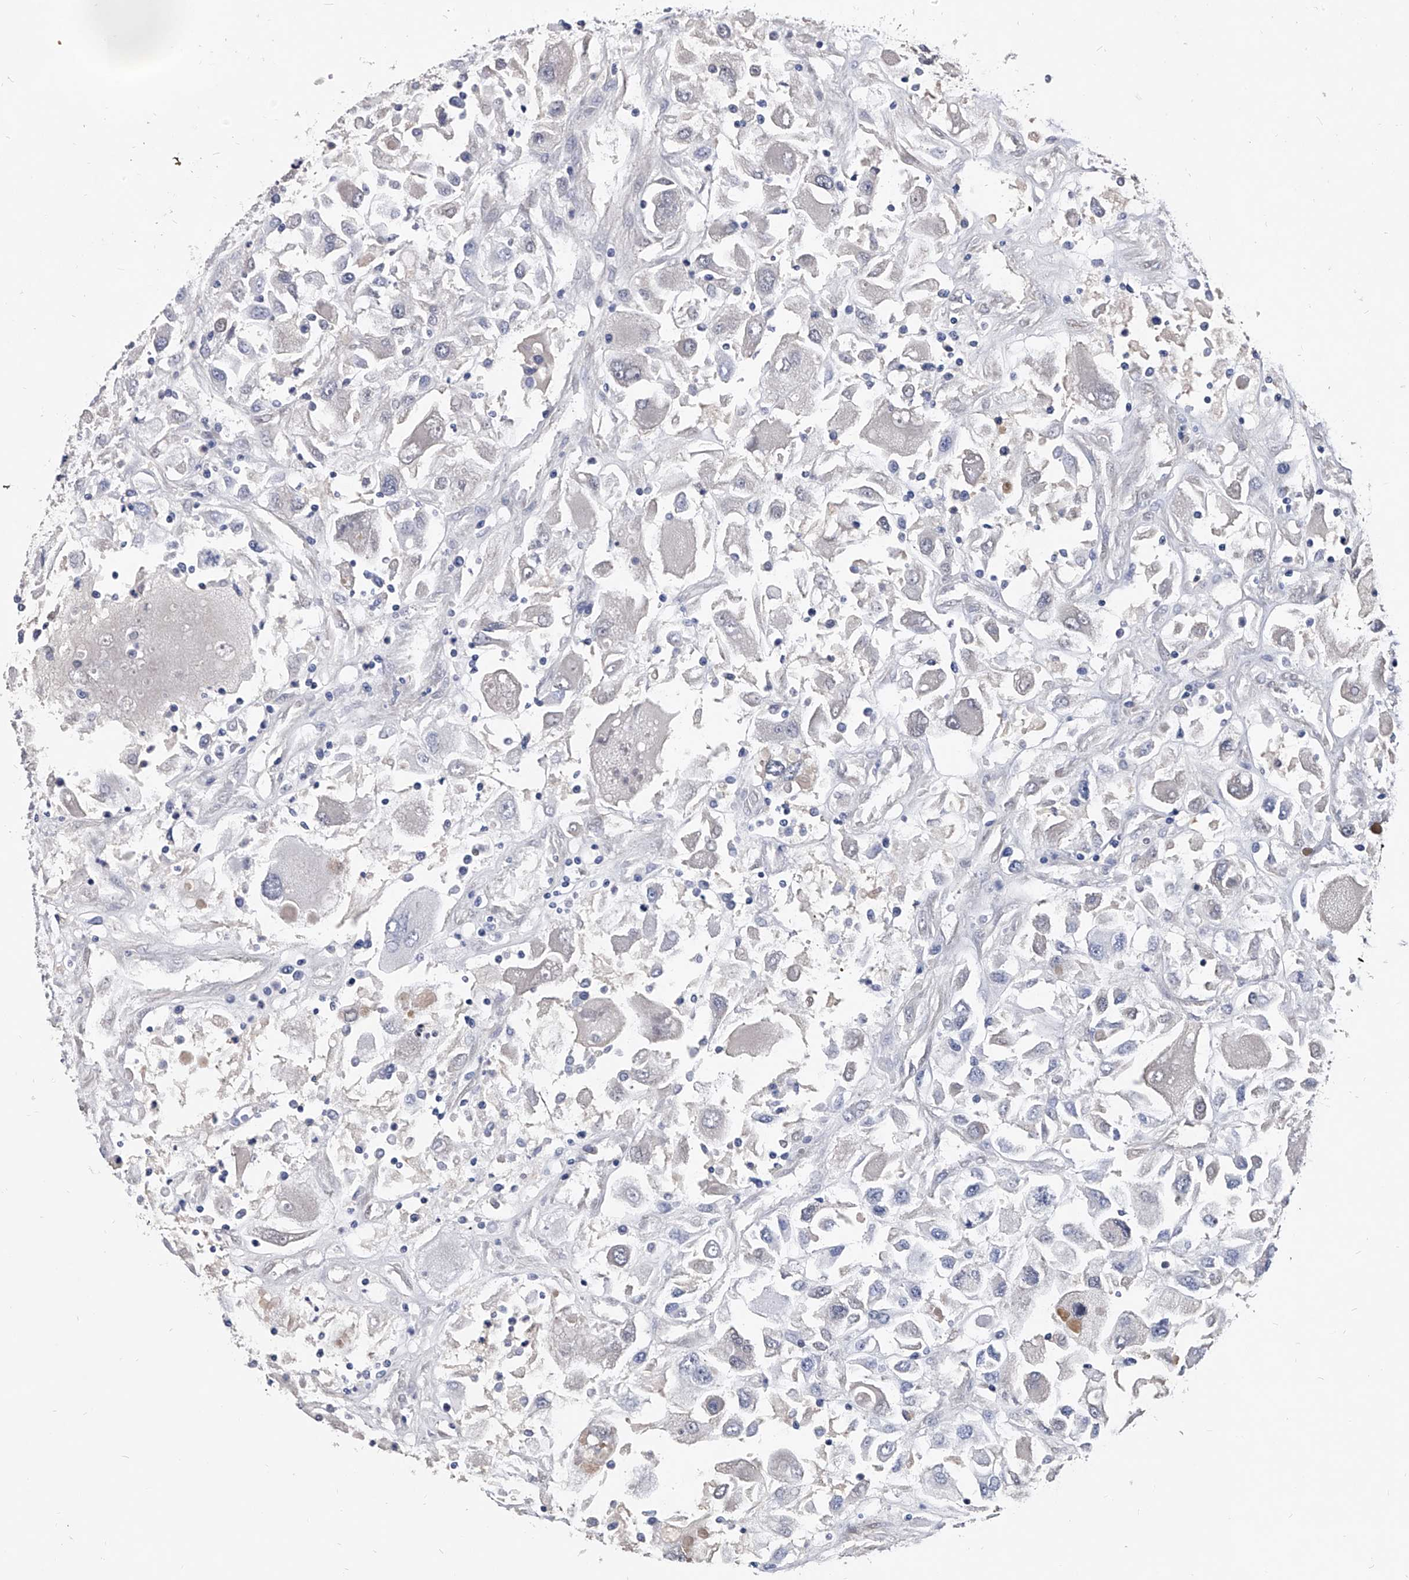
{"staining": {"intensity": "negative", "quantity": "none", "location": "none"}, "tissue": "renal cancer", "cell_type": "Tumor cells", "image_type": "cancer", "snomed": [{"axis": "morphology", "description": "Adenocarcinoma, NOS"}, {"axis": "topography", "description": "Kidney"}], "caption": "A high-resolution micrograph shows IHC staining of adenocarcinoma (renal), which shows no significant positivity in tumor cells.", "gene": "EFCAB7", "patient": {"sex": "female", "age": 52}}